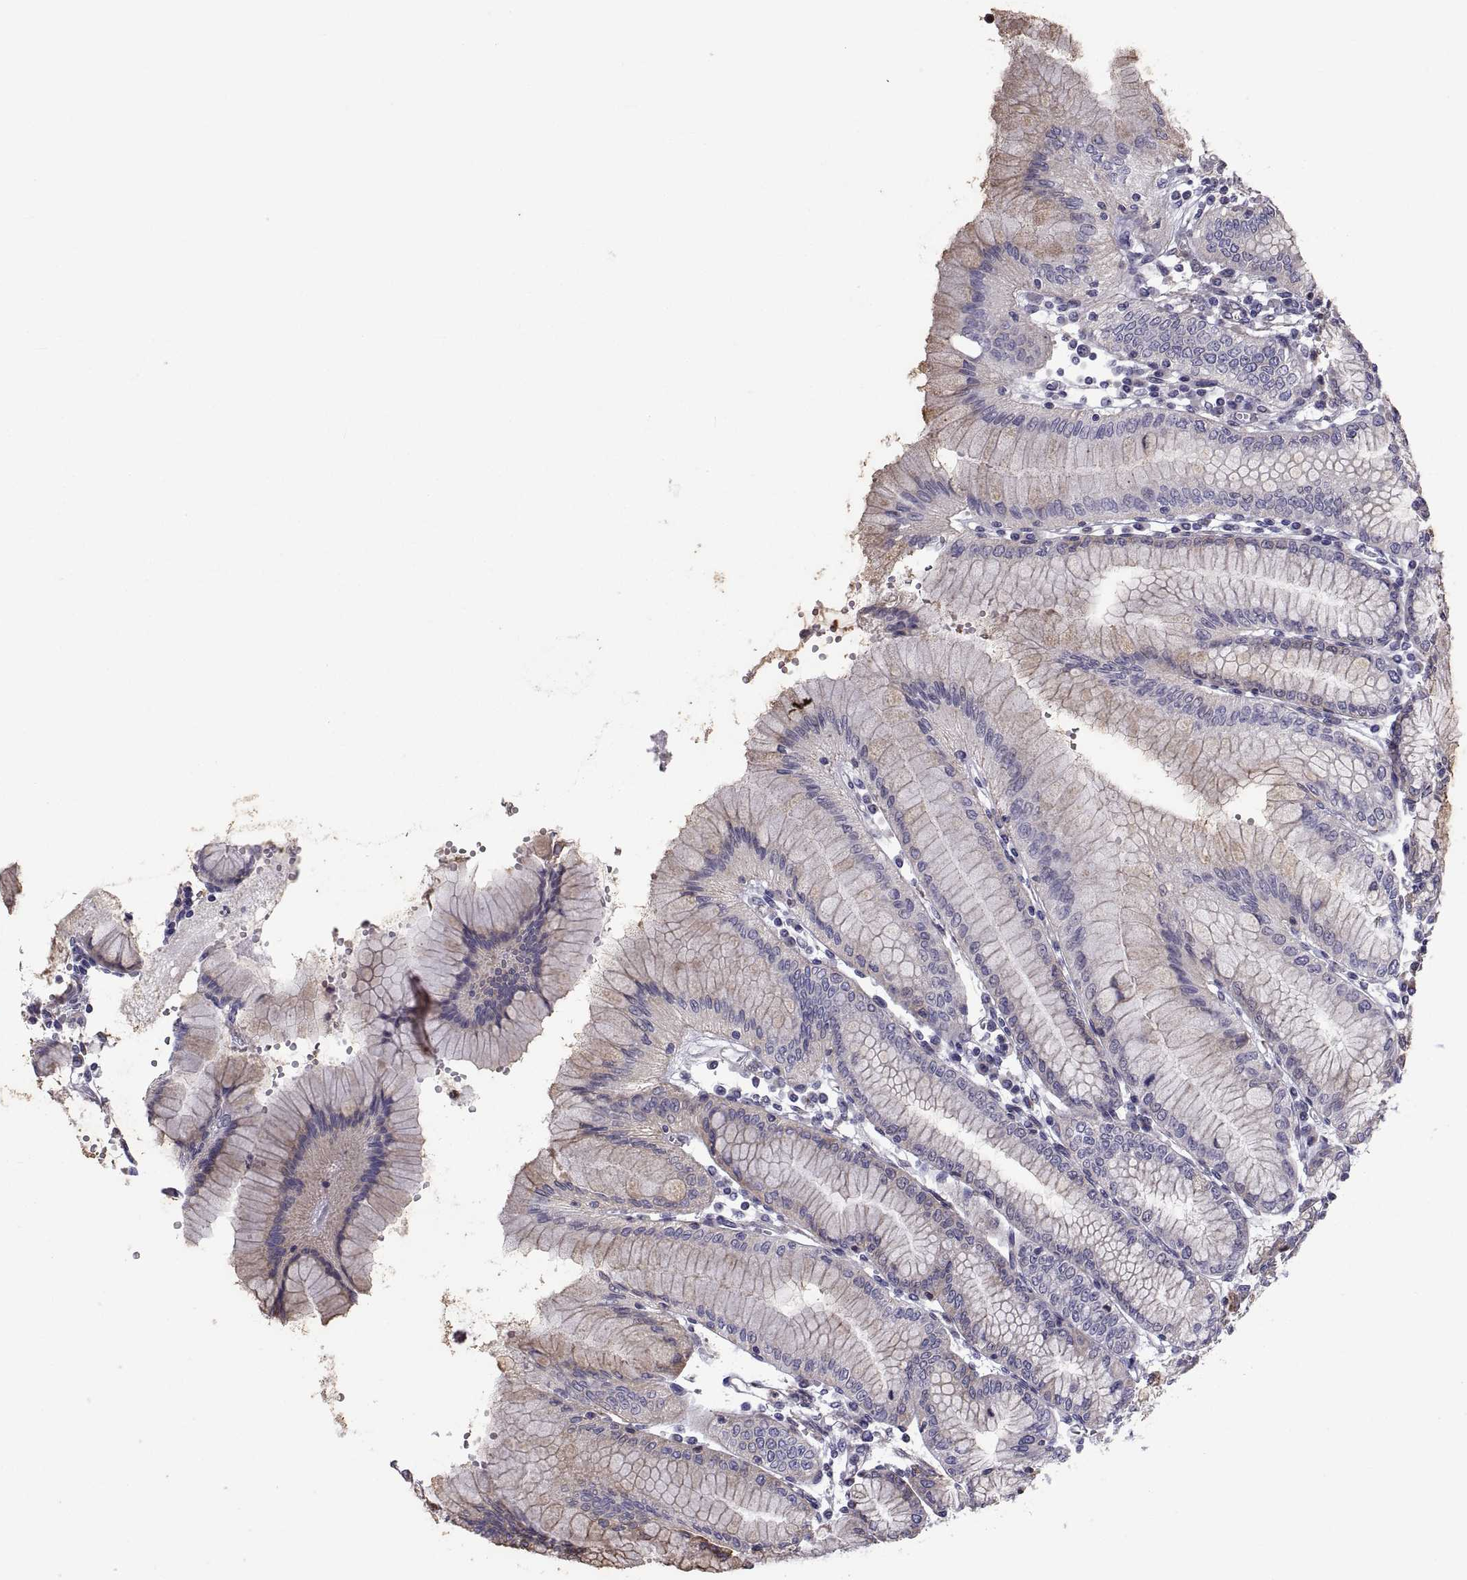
{"staining": {"intensity": "moderate", "quantity": "<25%", "location": "cytoplasmic/membranous"}, "tissue": "stomach", "cell_type": "Glandular cells", "image_type": "normal", "snomed": [{"axis": "morphology", "description": "Normal tissue, NOS"}, {"axis": "topography", "description": "Skeletal muscle"}, {"axis": "topography", "description": "Stomach"}], "caption": "Immunohistochemistry histopathology image of unremarkable human stomach stained for a protein (brown), which displays low levels of moderate cytoplasmic/membranous expression in approximately <25% of glandular cells.", "gene": "ANO1", "patient": {"sex": "female", "age": 57}}